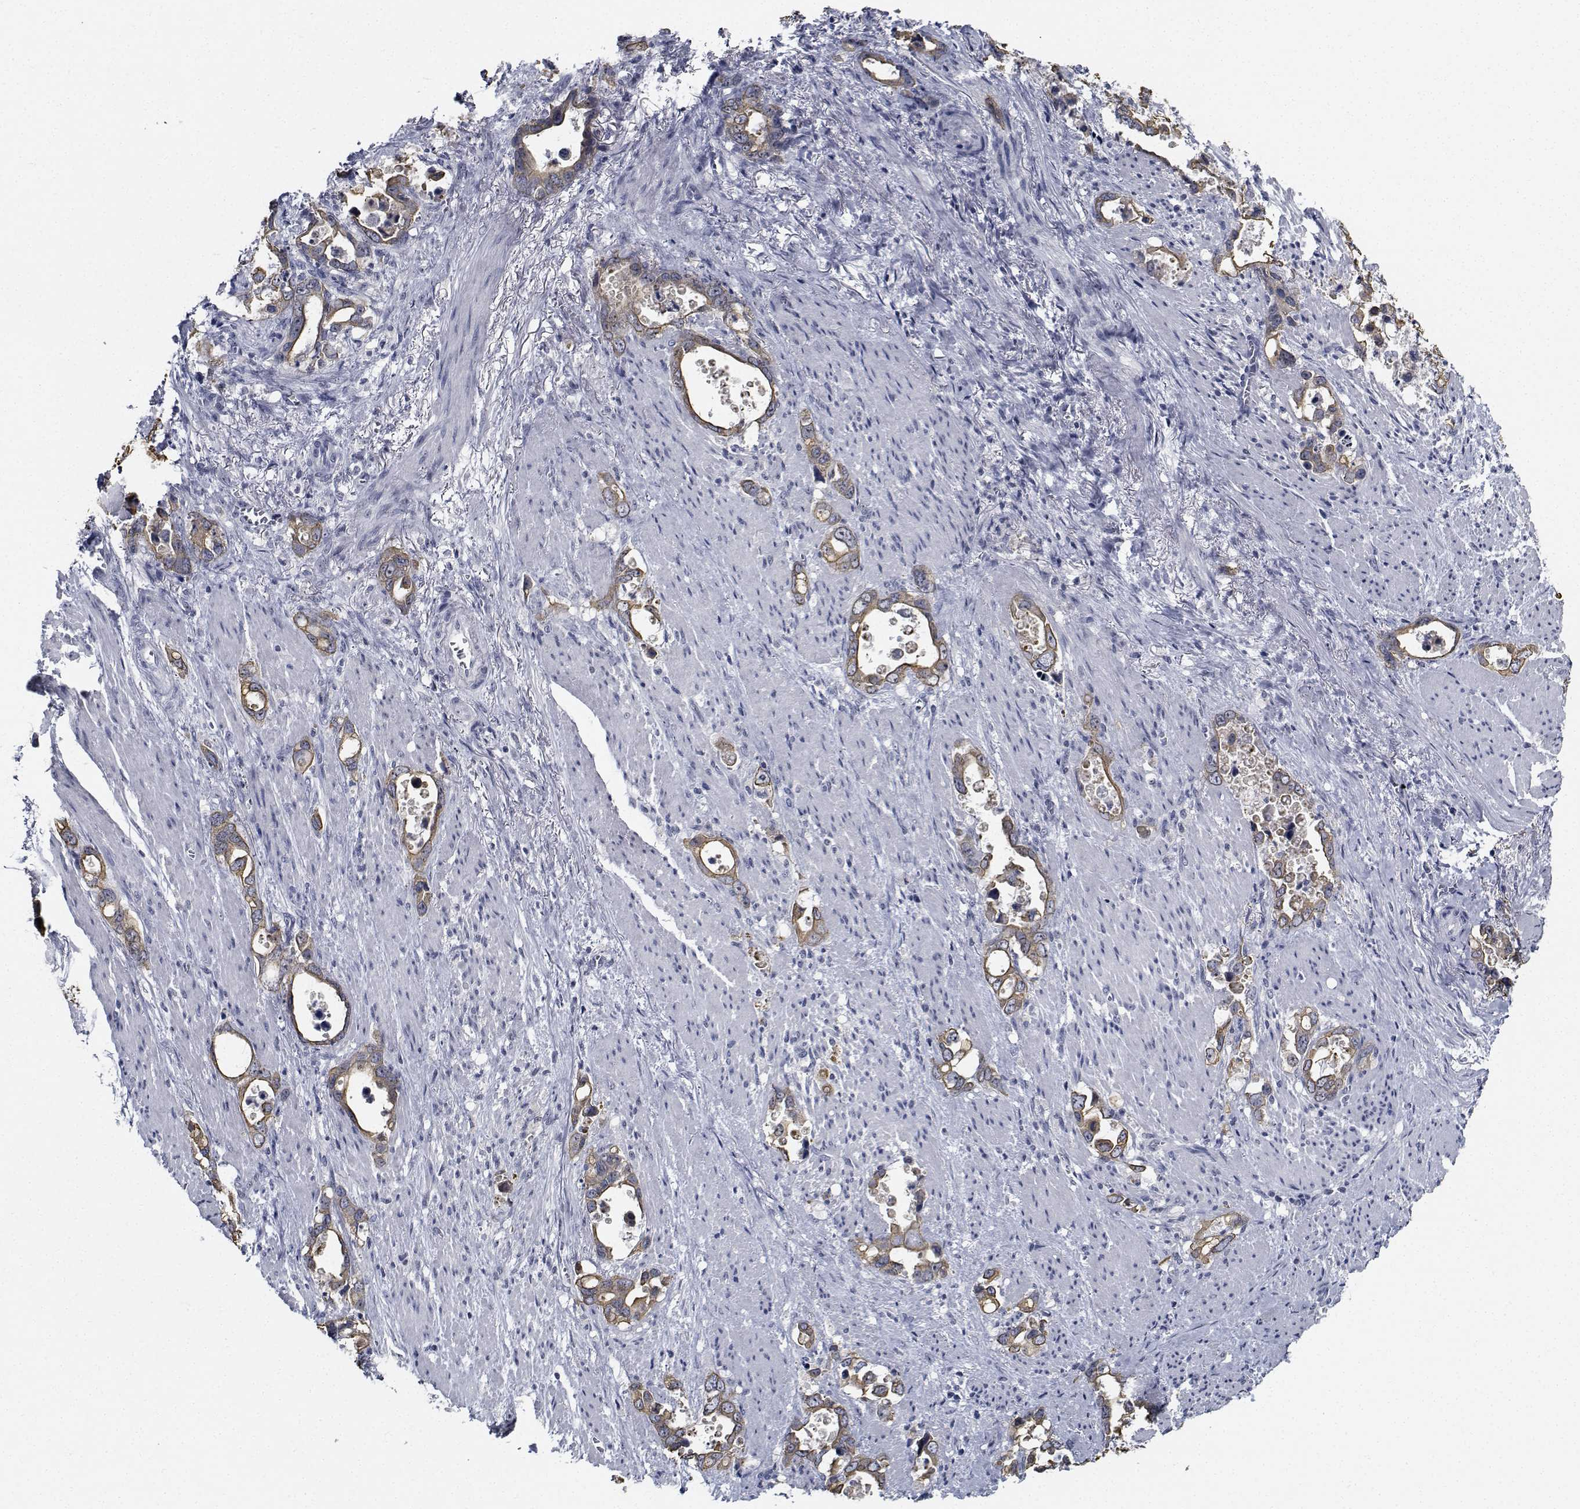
{"staining": {"intensity": "weak", "quantity": ">75%", "location": "cytoplasmic/membranous"}, "tissue": "stomach cancer", "cell_type": "Tumor cells", "image_type": "cancer", "snomed": [{"axis": "morphology", "description": "Normal tissue, NOS"}, {"axis": "morphology", "description": "Adenocarcinoma, NOS"}, {"axis": "topography", "description": "Esophagus"}, {"axis": "topography", "description": "Stomach, upper"}], "caption": "Human adenocarcinoma (stomach) stained with a protein marker exhibits weak staining in tumor cells.", "gene": "NVL", "patient": {"sex": "male", "age": 74}}